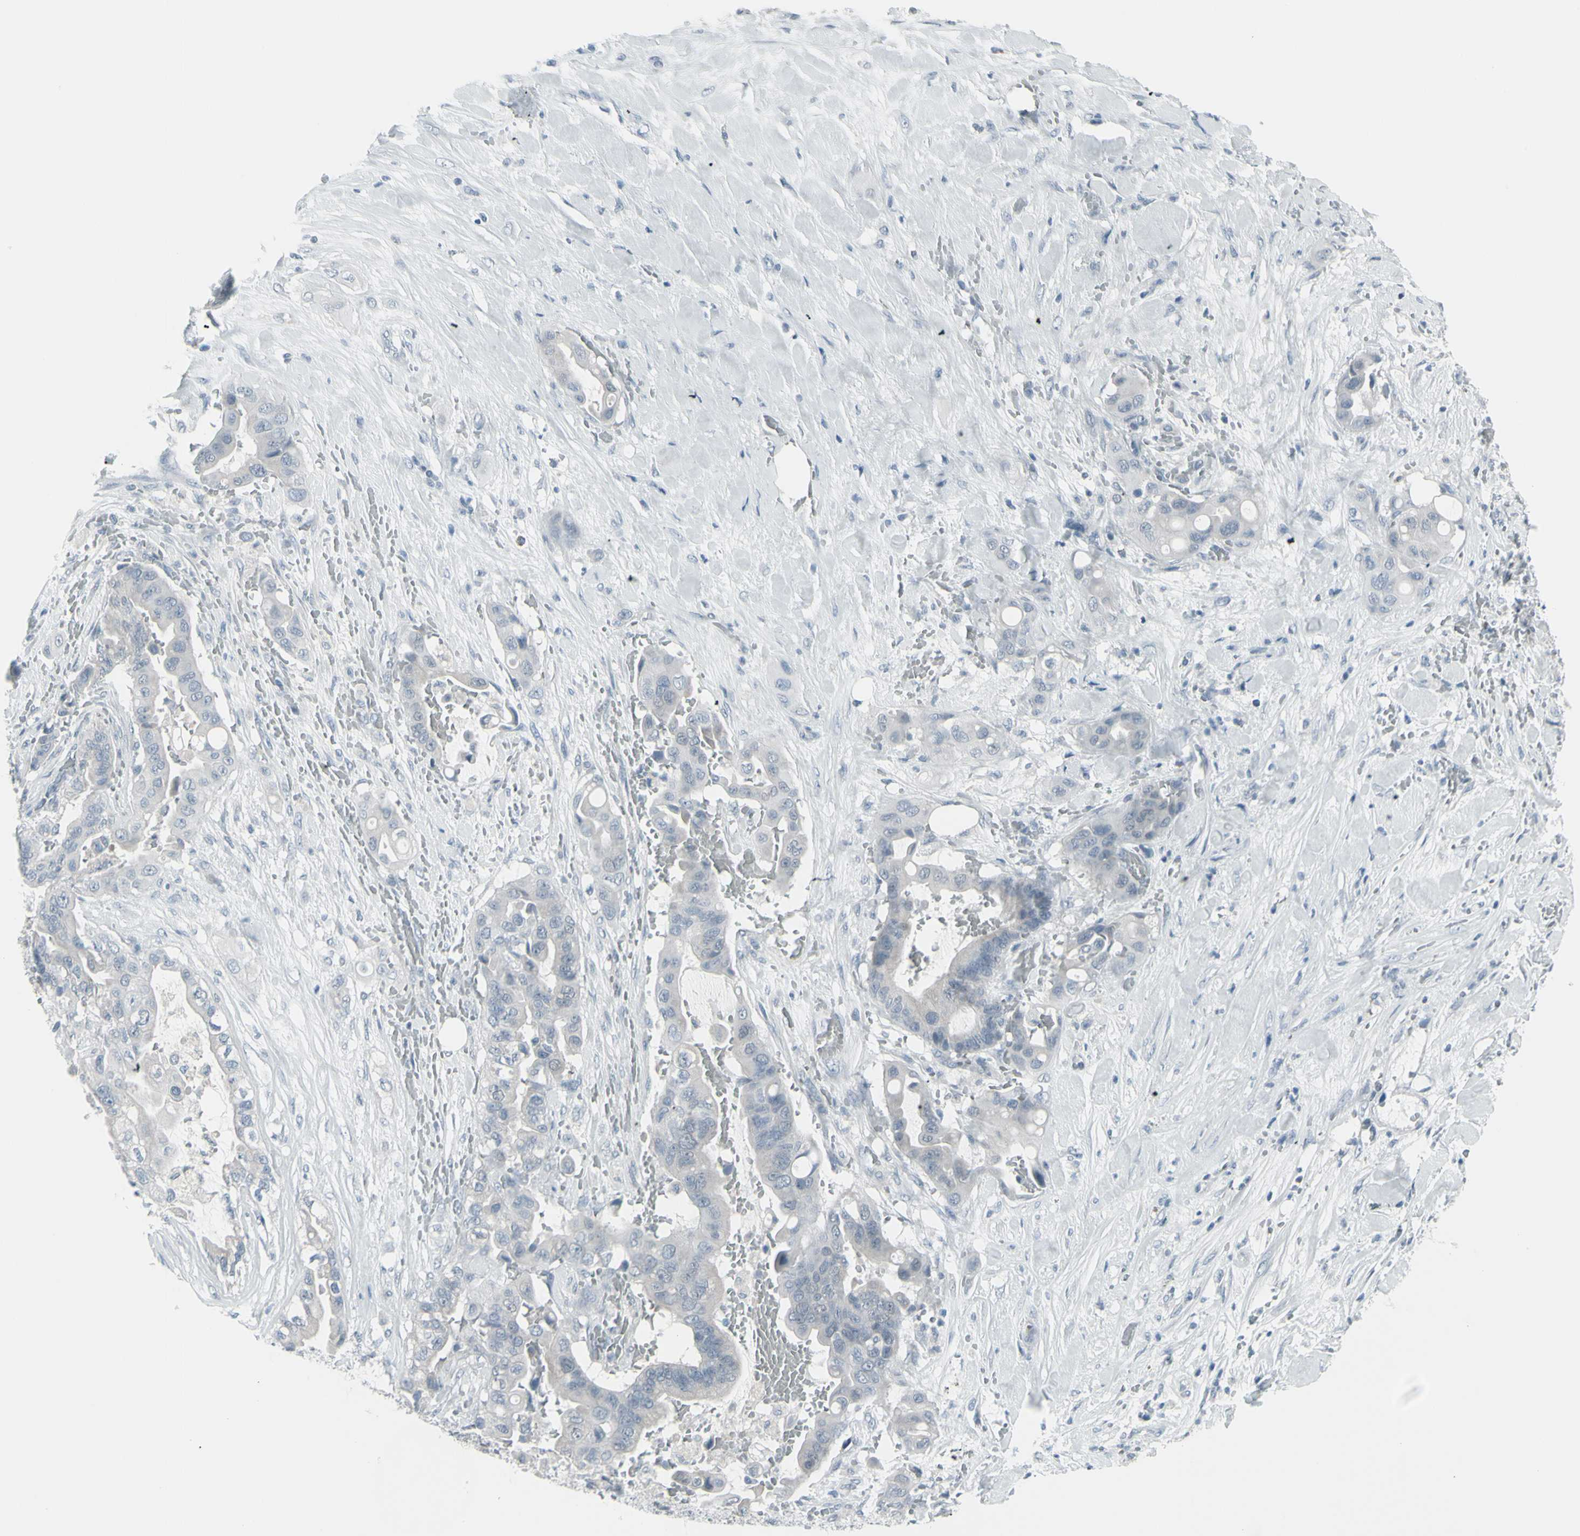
{"staining": {"intensity": "negative", "quantity": "none", "location": "none"}, "tissue": "liver cancer", "cell_type": "Tumor cells", "image_type": "cancer", "snomed": [{"axis": "morphology", "description": "Cholangiocarcinoma"}, {"axis": "topography", "description": "Liver"}], "caption": "Tumor cells are negative for protein expression in human liver cholangiocarcinoma. (DAB (3,3'-diaminobenzidine) IHC visualized using brightfield microscopy, high magnification).", "gene": "RAB3A", "patient": {"sex": "female", "age": 61}}